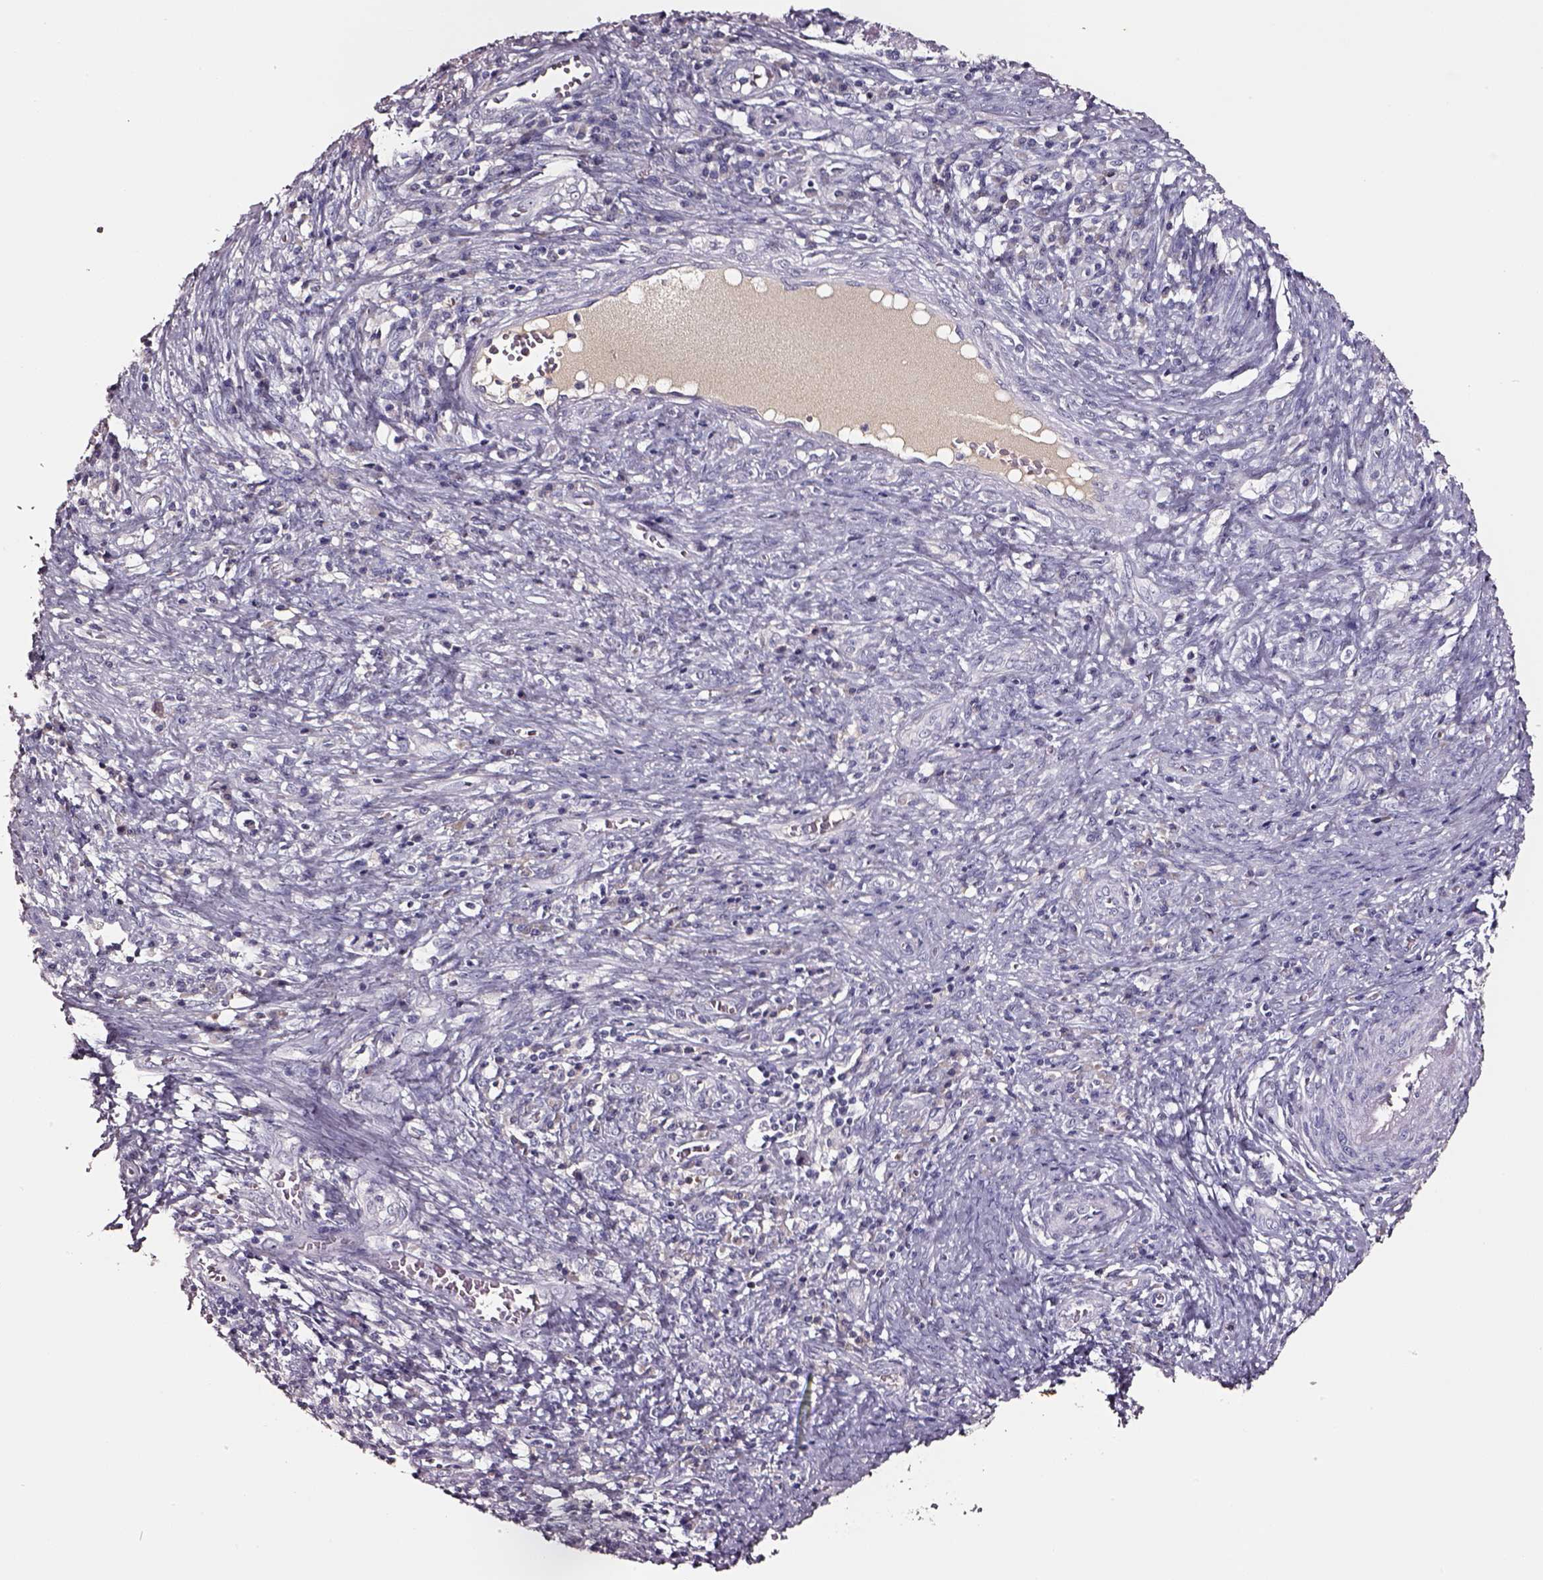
{"staining": {"intensity": "negative", "quantity": "none", "location": "none"}, "tissue": "cervical cancer", "cell_type": "Tumor cells", "image_type": "cancer", "snomed": [{"axis": "morphology", "description": "Squamous cell carcinoma, NOS"}, {"axis": "topography", "description": "Cervix"}], "caption": "Immunohistochemical staining of human cervical cancer demonstrates no significant positivity in tumor cells.", "gene": "SMIM17", "patient": {"sex": "female", "age": 39}}